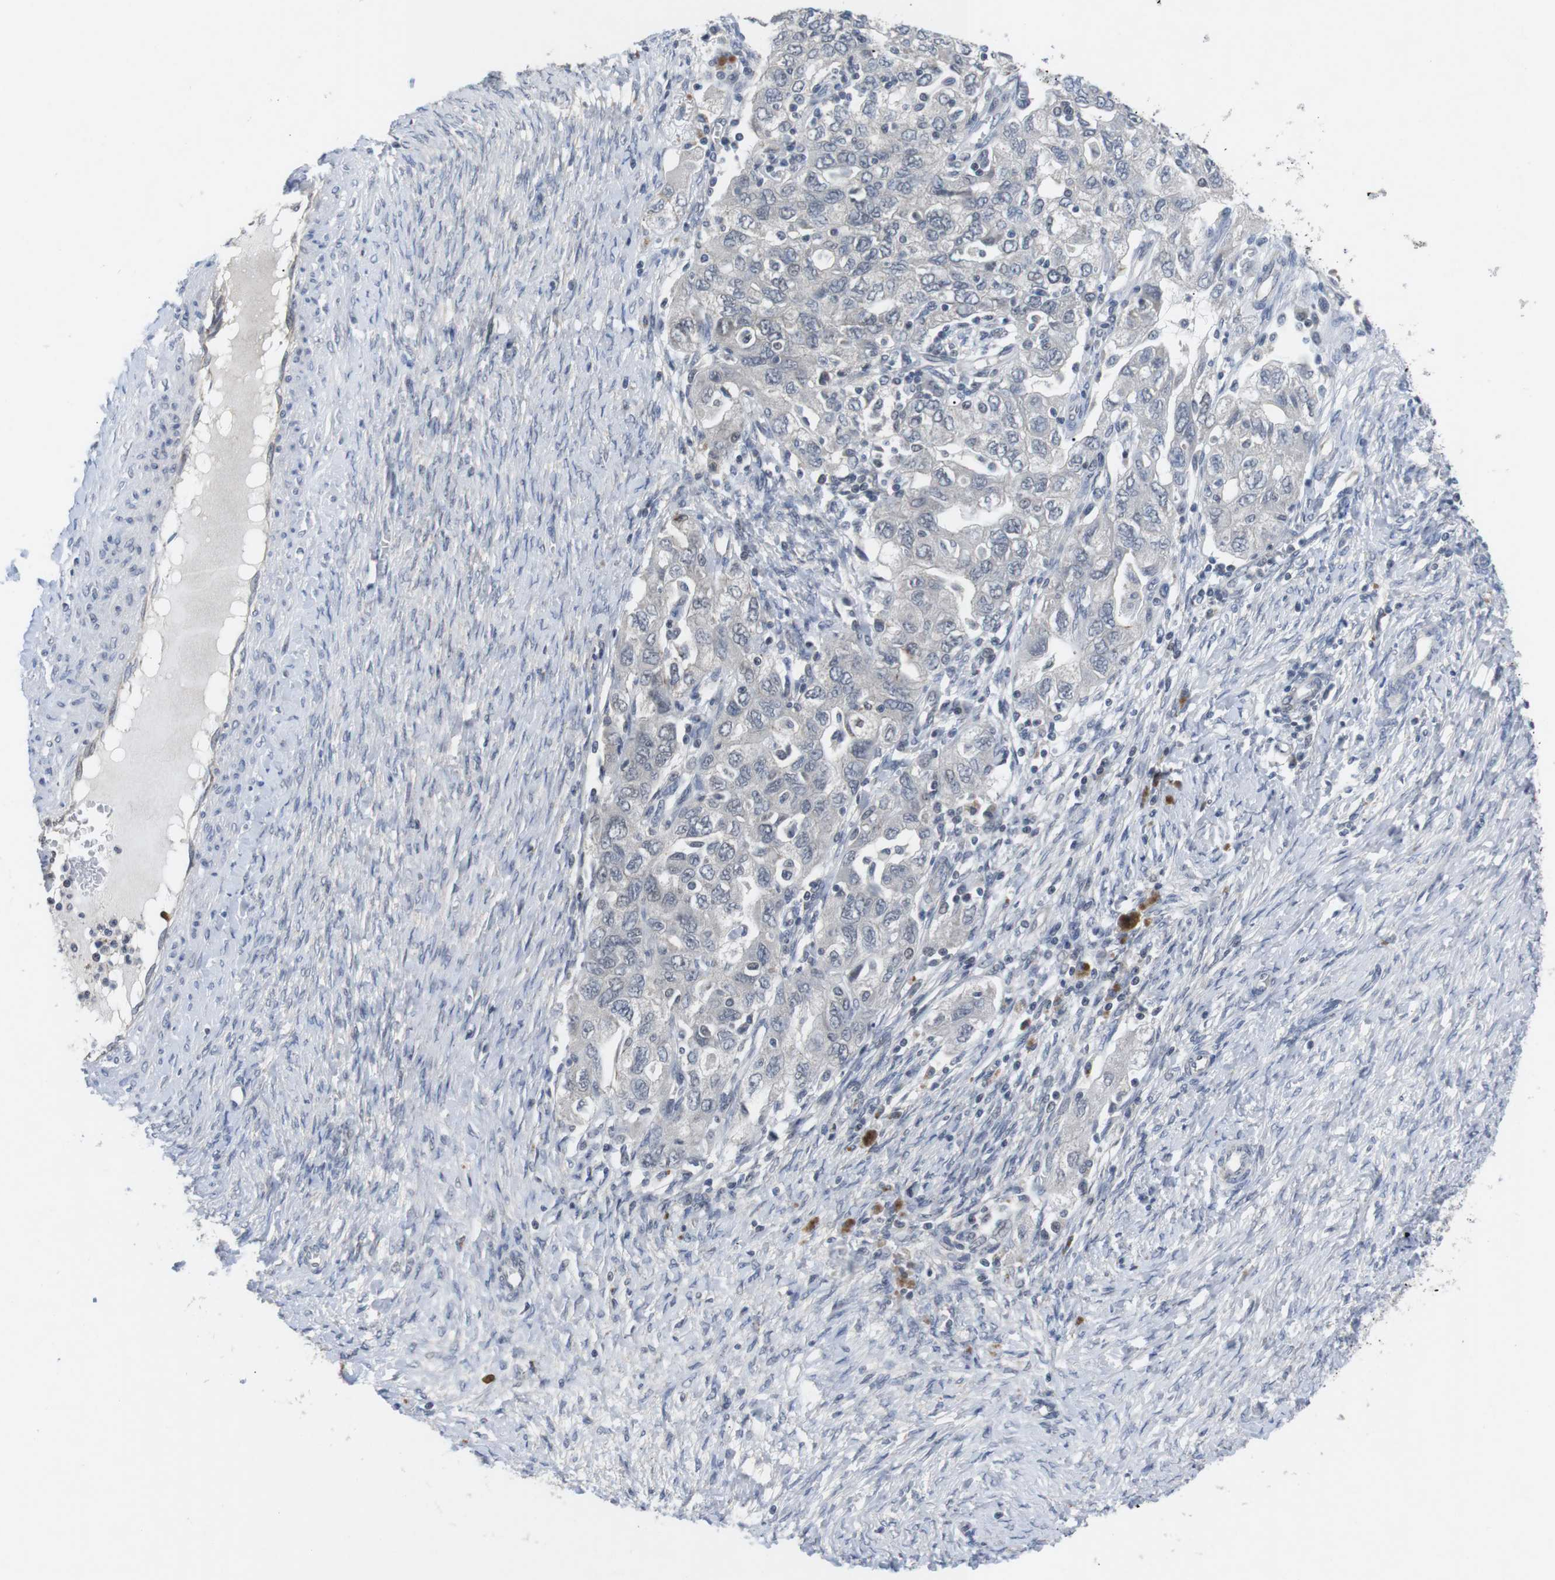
{"staining": {"intensity": "negative", "quantity": "none", "location": "none"}, "tissue": "ovarian cancer", "cell_type": "Tumor cells", "image_type": "cancer", "snomed": [{"axis": "morphology", "description": "Carcinoma, NOS"}, {"axis": "morphology", "description": "Cystadenocarcinoma, serous, NOS"}, {"axis": "topography", "description": "Ovary"}], "caption": "A high-resolution photomicrograph shows immunohistochemistry (IHC) staining of carcinoma (ovarian), which exhibits no significant staining in tumor cells.", "gene": "NECTIN1", "patient": {"sex": "female", "age": 69}}